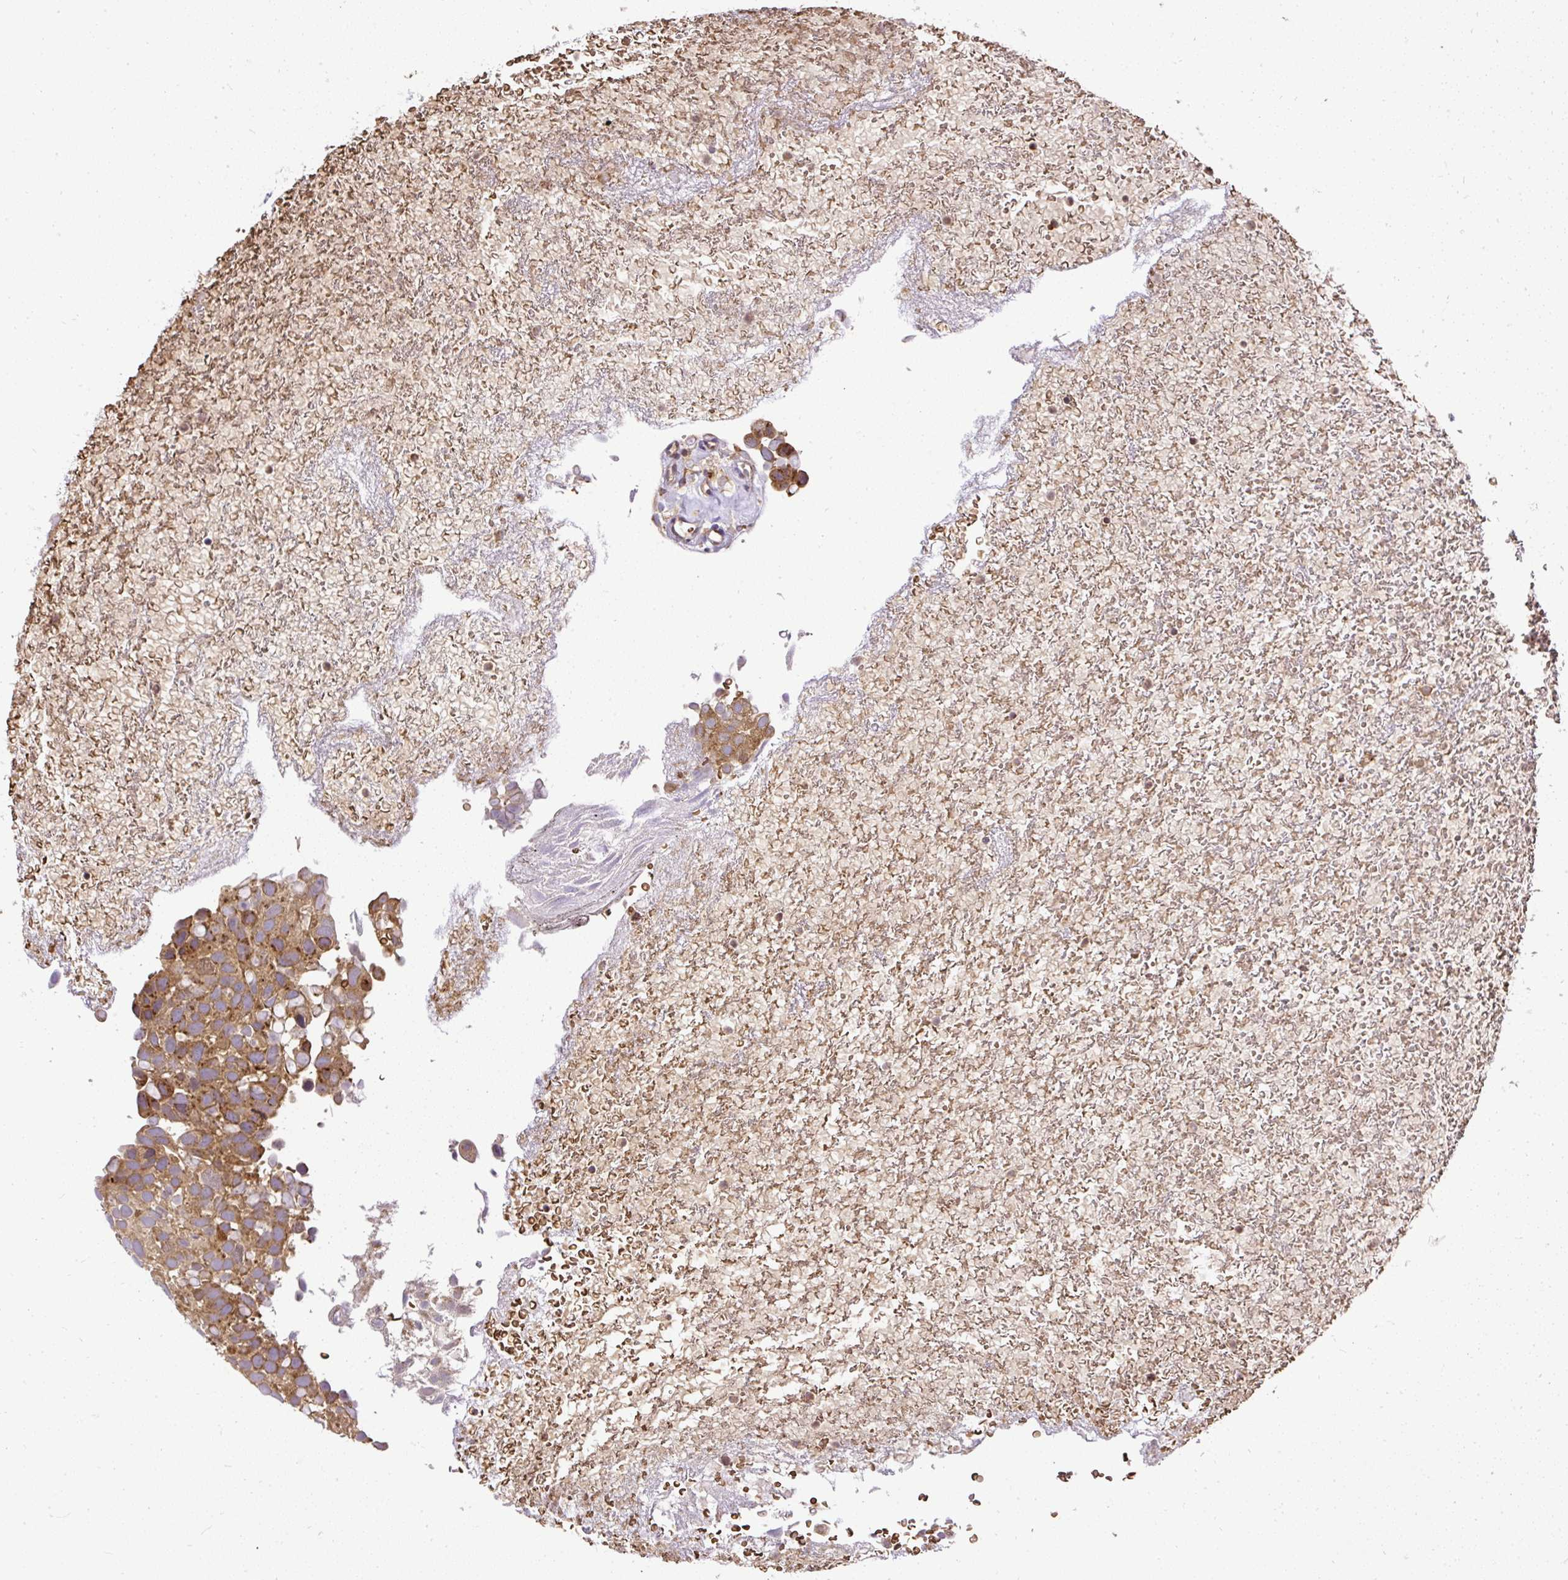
{"staining": {"intensity": "moderate", "quantity": ">75%", "location": "cytoplasmic/membranous"}, "tissue": "urothelial cancer", "cell_type": "Tumor cells", "image_type": "cancer", "snomed": [{"axis": "morphology", "description": "Urothelial carcinoma, Low grade"}, {"axis": "topography", "description": "Urinary bladder"}], "caption": "Immunohistochemical staining of urothelial carcinoma (low-grade) shows medium levels of moderate cytoplasmic/membranous protein expression in about >75% of tumor cells.", "gene": "SMC4", "patient": {"sex": "male", "age": 78}}